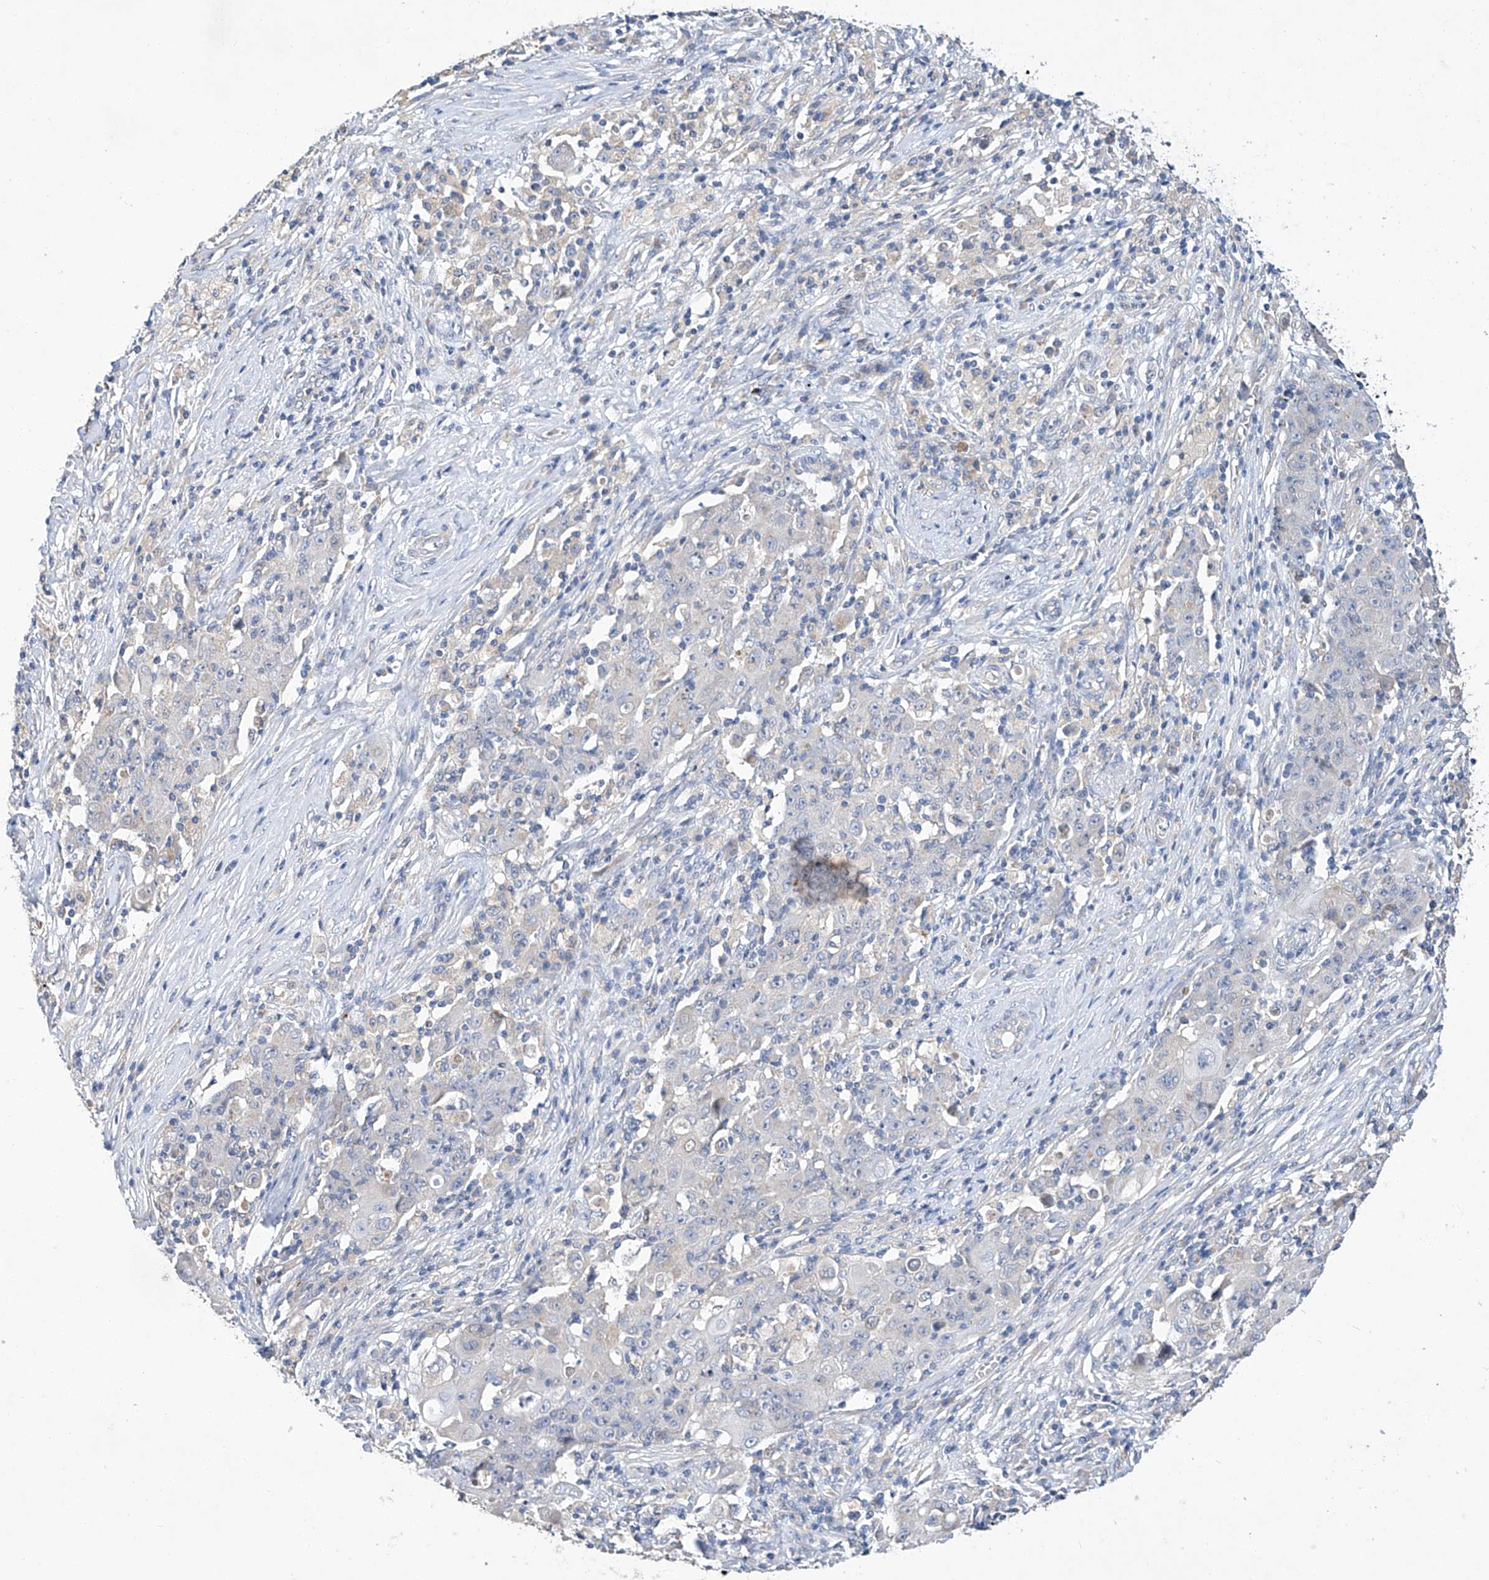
{"staining": {"intensity": "negative", "quantity": "none", "location": "none"}, "tissue": "ovarian cancer", "cell_type": "Tumor cells", "image_type": "cancer", "snomed": [{"axis": "morphology", "description": "Carcinoma, endometroid"}, {"axis": "topography", "description": "Ovary"}], "caption": "There is no significant positivity in tumor cells of ovarian endometroid carcinoma.", "gene": "AMD1", "patient": {"sex": "female", "age": 42}}